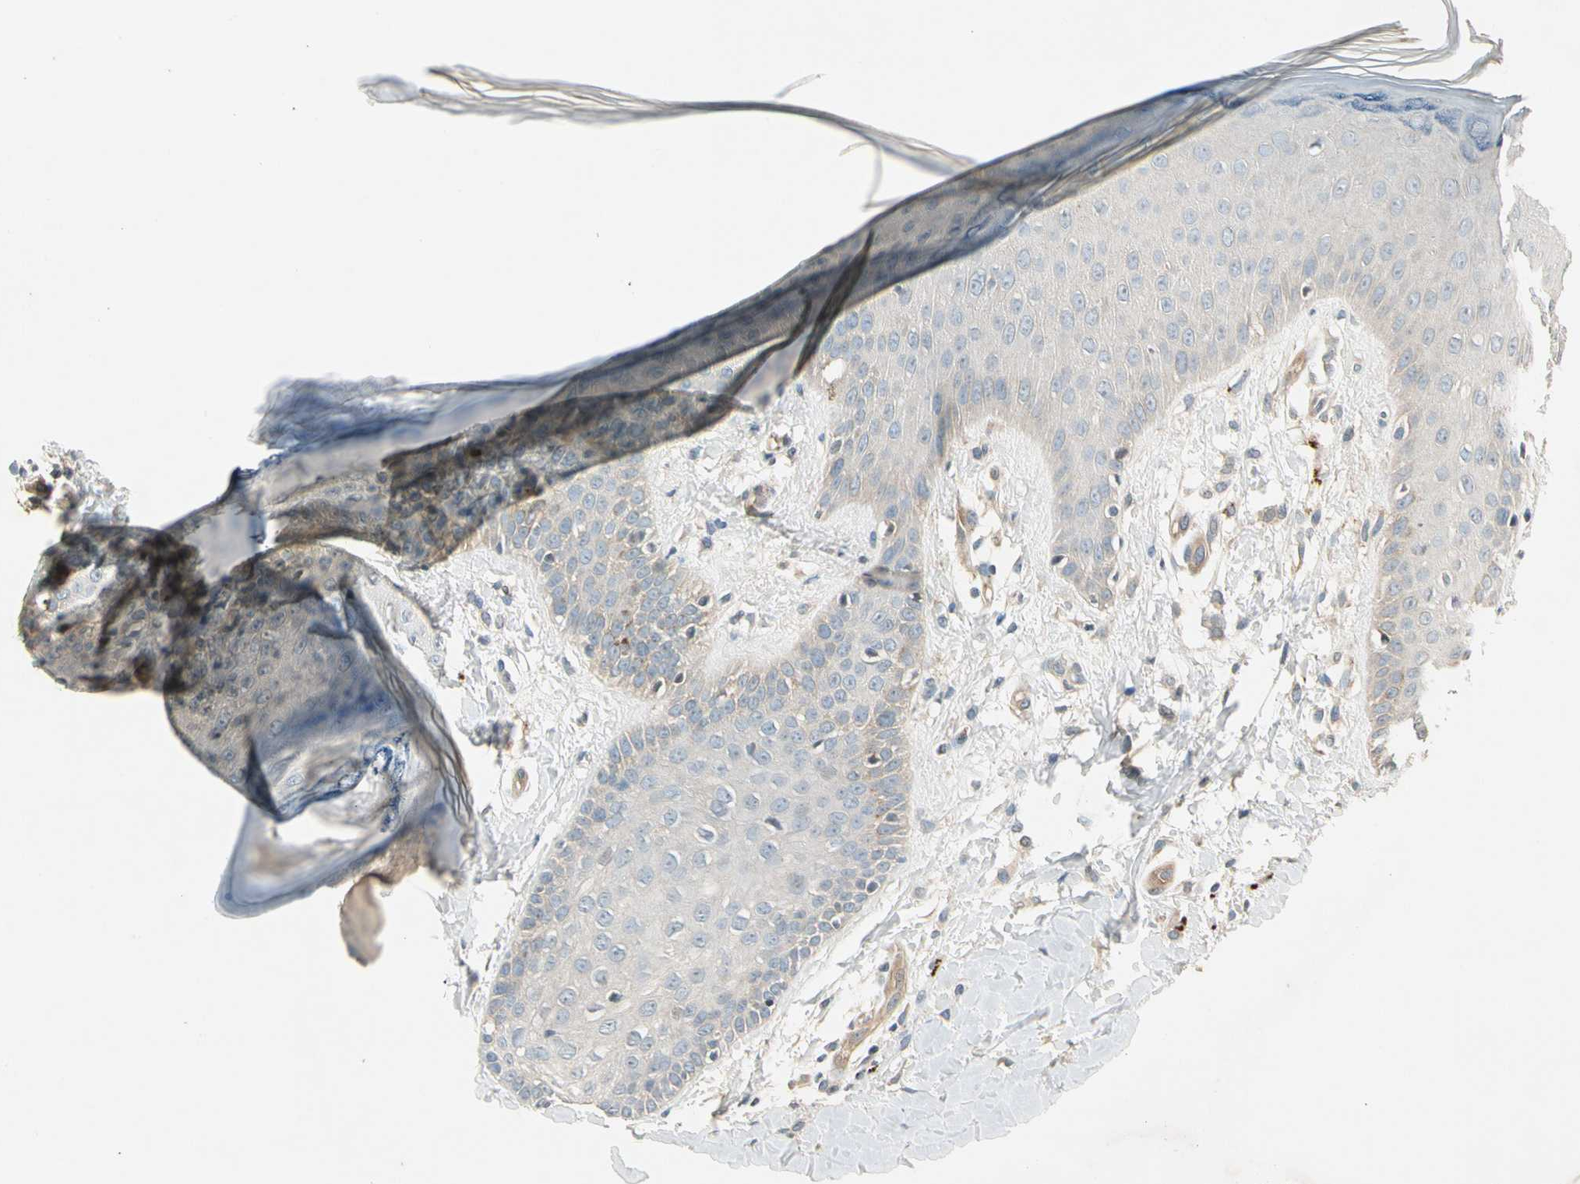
{"staining": {"intensity": "weak", "quantity": ">75%", "location": "cytoplasmic/membranous"}, "tissue": "skin", "cell_type": "Epidermal cells", "image_type": "normal", "snomed": [{"axis": "morphology", "description": "Normal tissue, NOS"}, {"axis": "morphology", "description": "Inflammation, NOS"}, {"axis": "topography", "description": "Soft tissue"}, {"axis": "topography", "description": "Anal"}], "caption": "Epidermal cells demonstrate low levels of weak cytoplasmic/membranous positivity in approximately >75% of cells in benign human skin. (DAB IHC, brown staining for protein, blue staining for nuclei).", "gene": "ROCK2", "patient": {"sex": "female", "age": 15}}